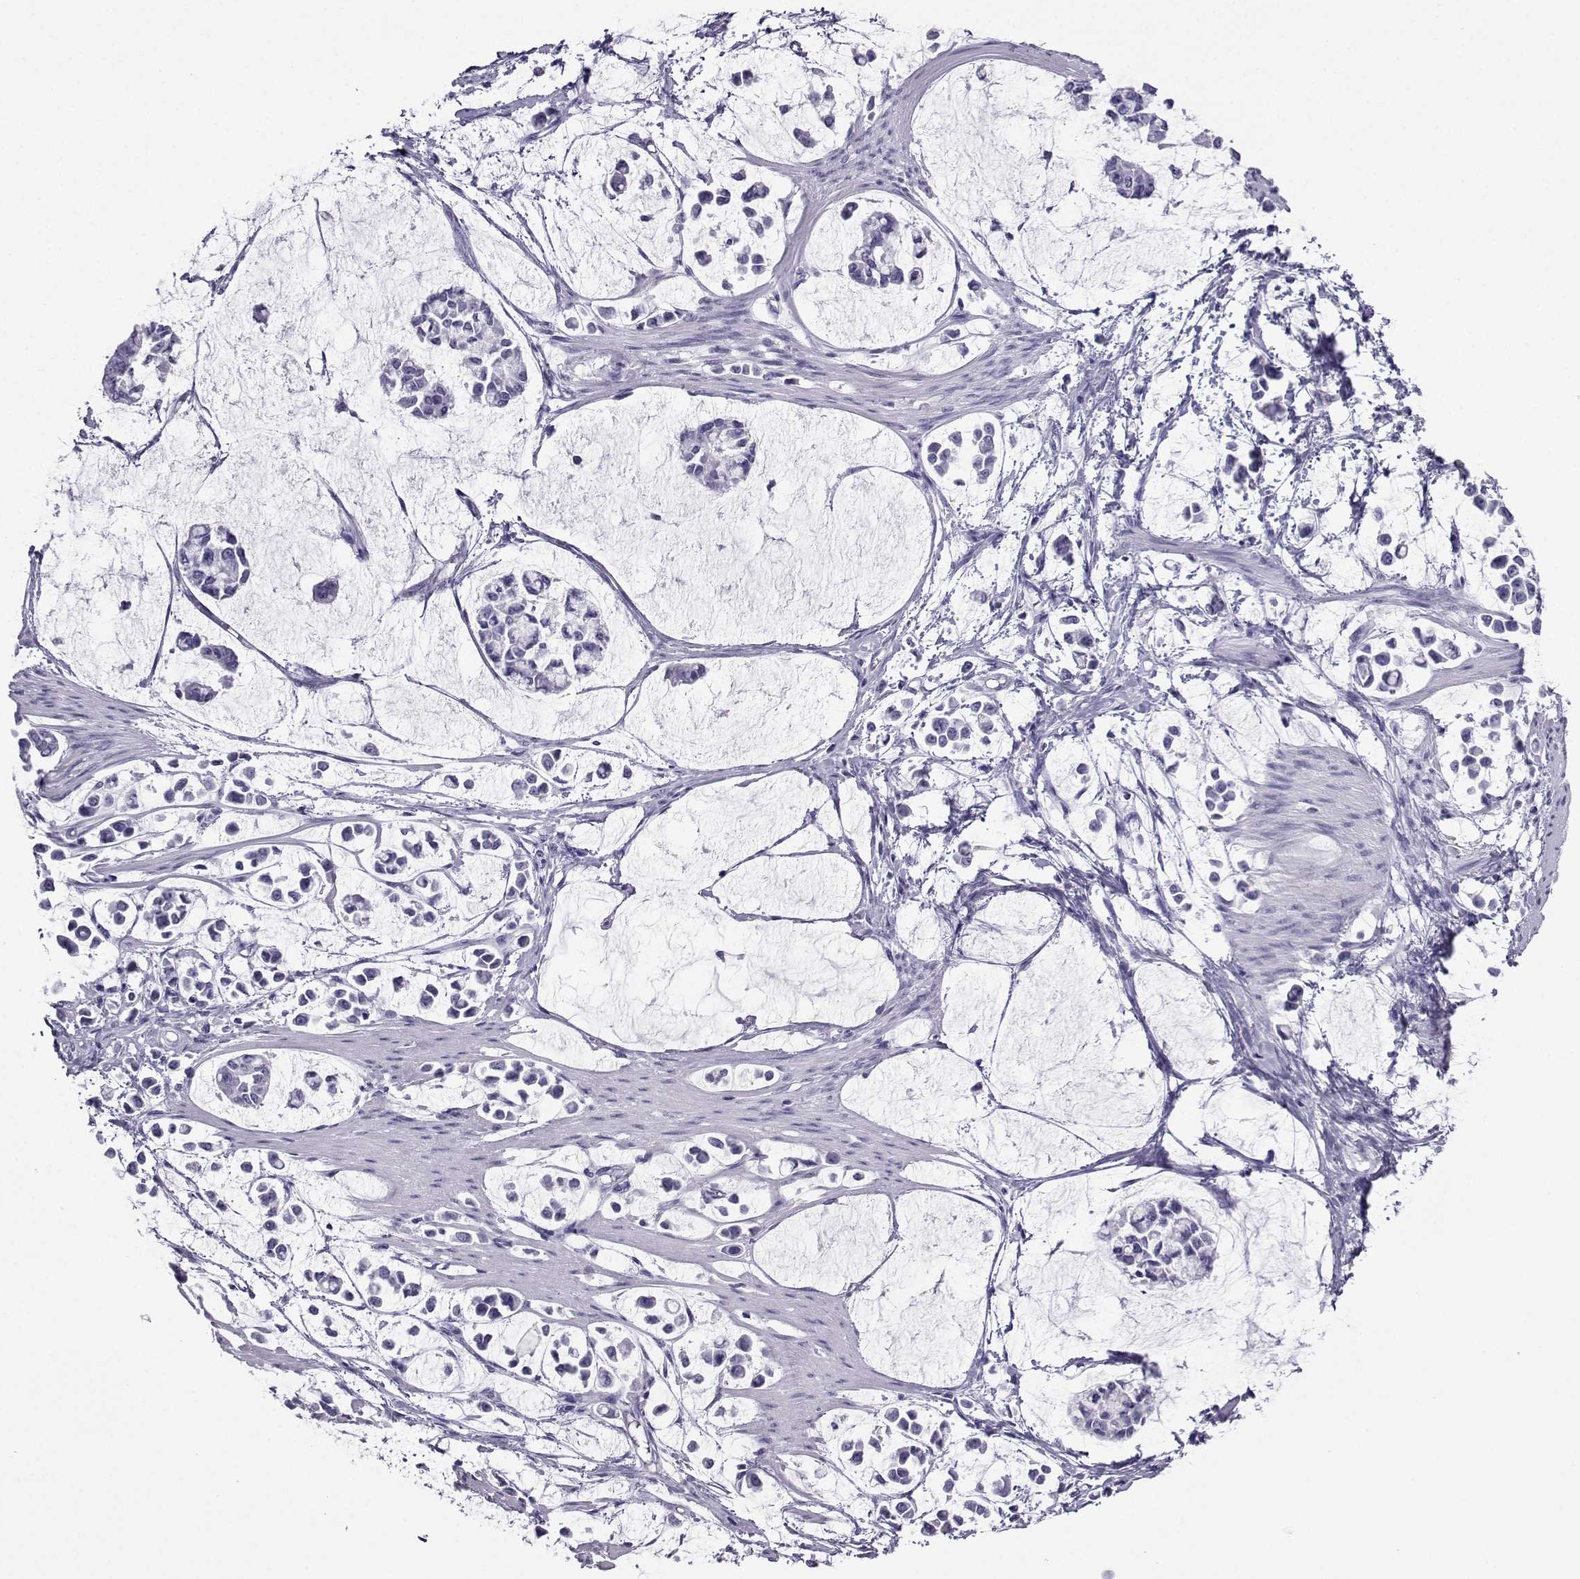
{"staining": {"intensity": "negative", "quantity": "none", "location": "none"}, "tissue": "stomach cancer", "cell_type": "Tumor cells", "image_type": "cancer", "snomed": [{"axis": "morphology", "description": "Adenocarcinoma, NOS"}, {"axis": "topography", "description": "Stomach"}], "caption": "Tumor cells are negative for brown protein staining in adenocarcinoma (stomach). (DAB IHC, high magnification).", "gene": "CRYBB1", "patient": {"sex": "male", "age": 82}}